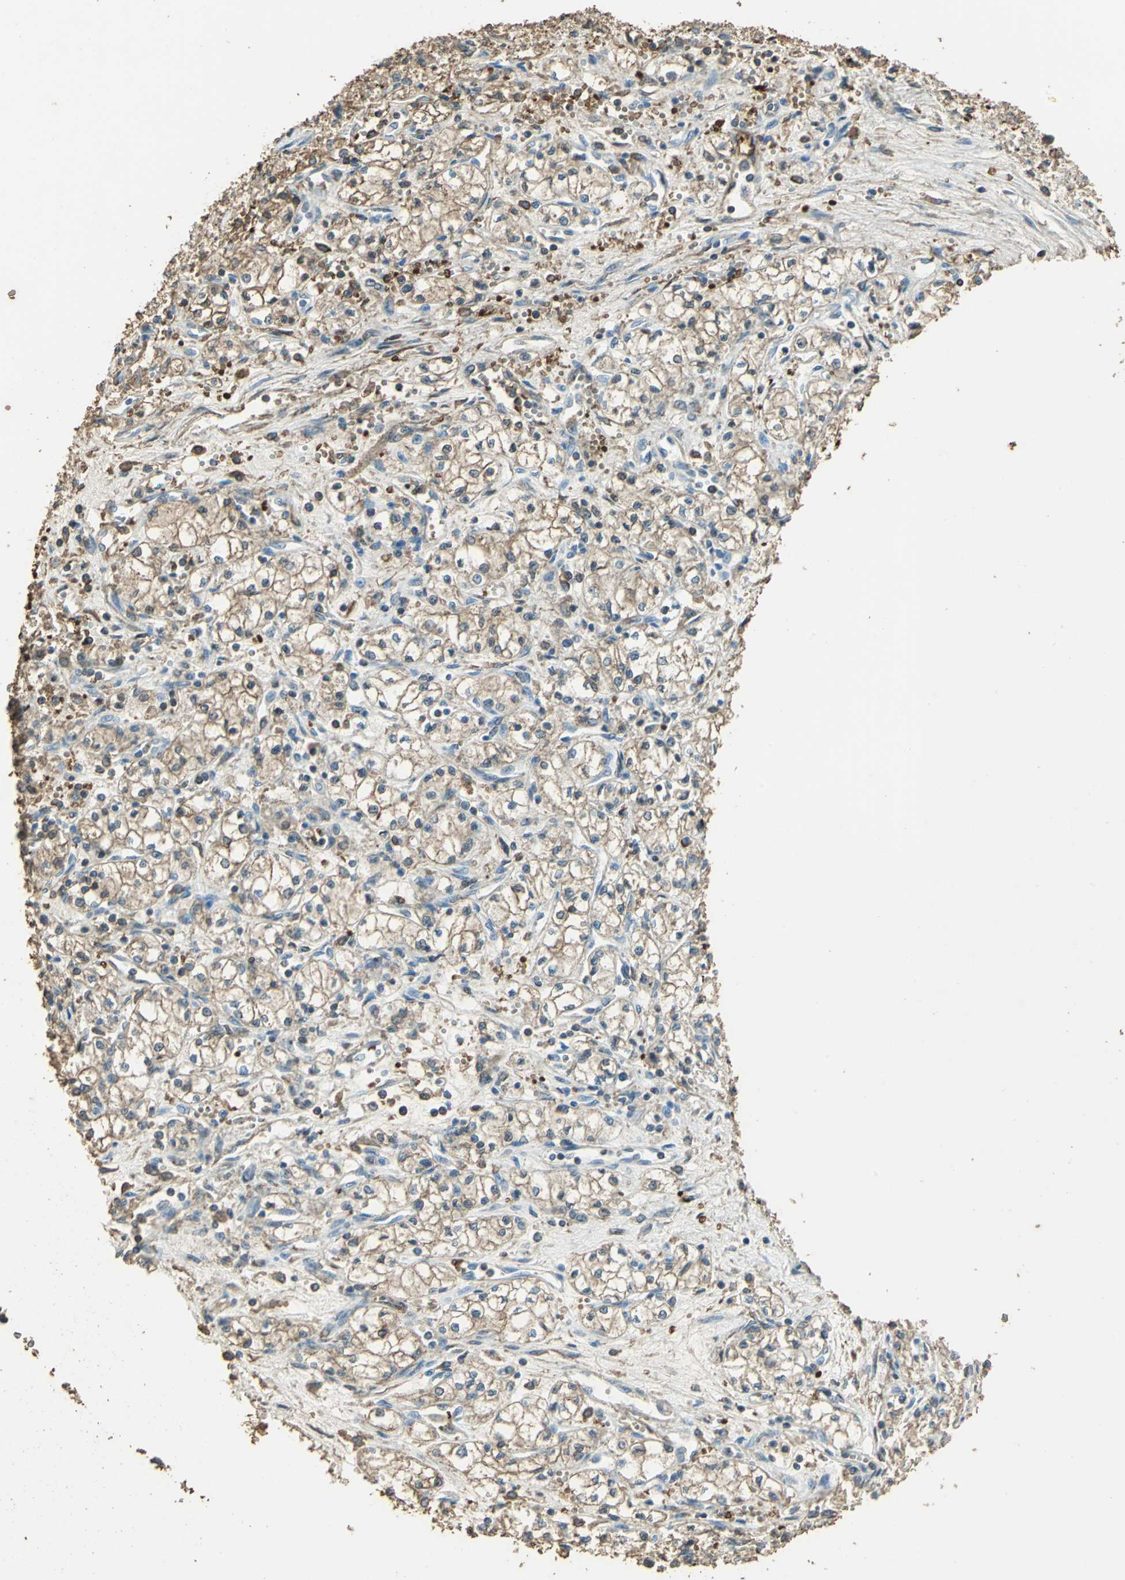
{"staining": {"intensity": "weak", "quantity": ">75%", "location": "cytoplasmic/membranous"}, "tissue": "renal cancer", "cell_type": "Tumor cells", "image_type": "cancer", "snomed": [{"axis": "morphology", "description": "Normal tissue, NOS"}, {"axis": "morphology", "description": "Adenocarcinoma, NOS"}, {"axis": "topography", "description": "Kidney"}], "caption": "Immunohistochemical staining of adenocarcinoma (renal) displays weak cytoplasmic/membranous protein positivity in about >75% of tumor cells.", "gene": "TRAPPC2", "patient": {"sex": "male", "age": 59}}